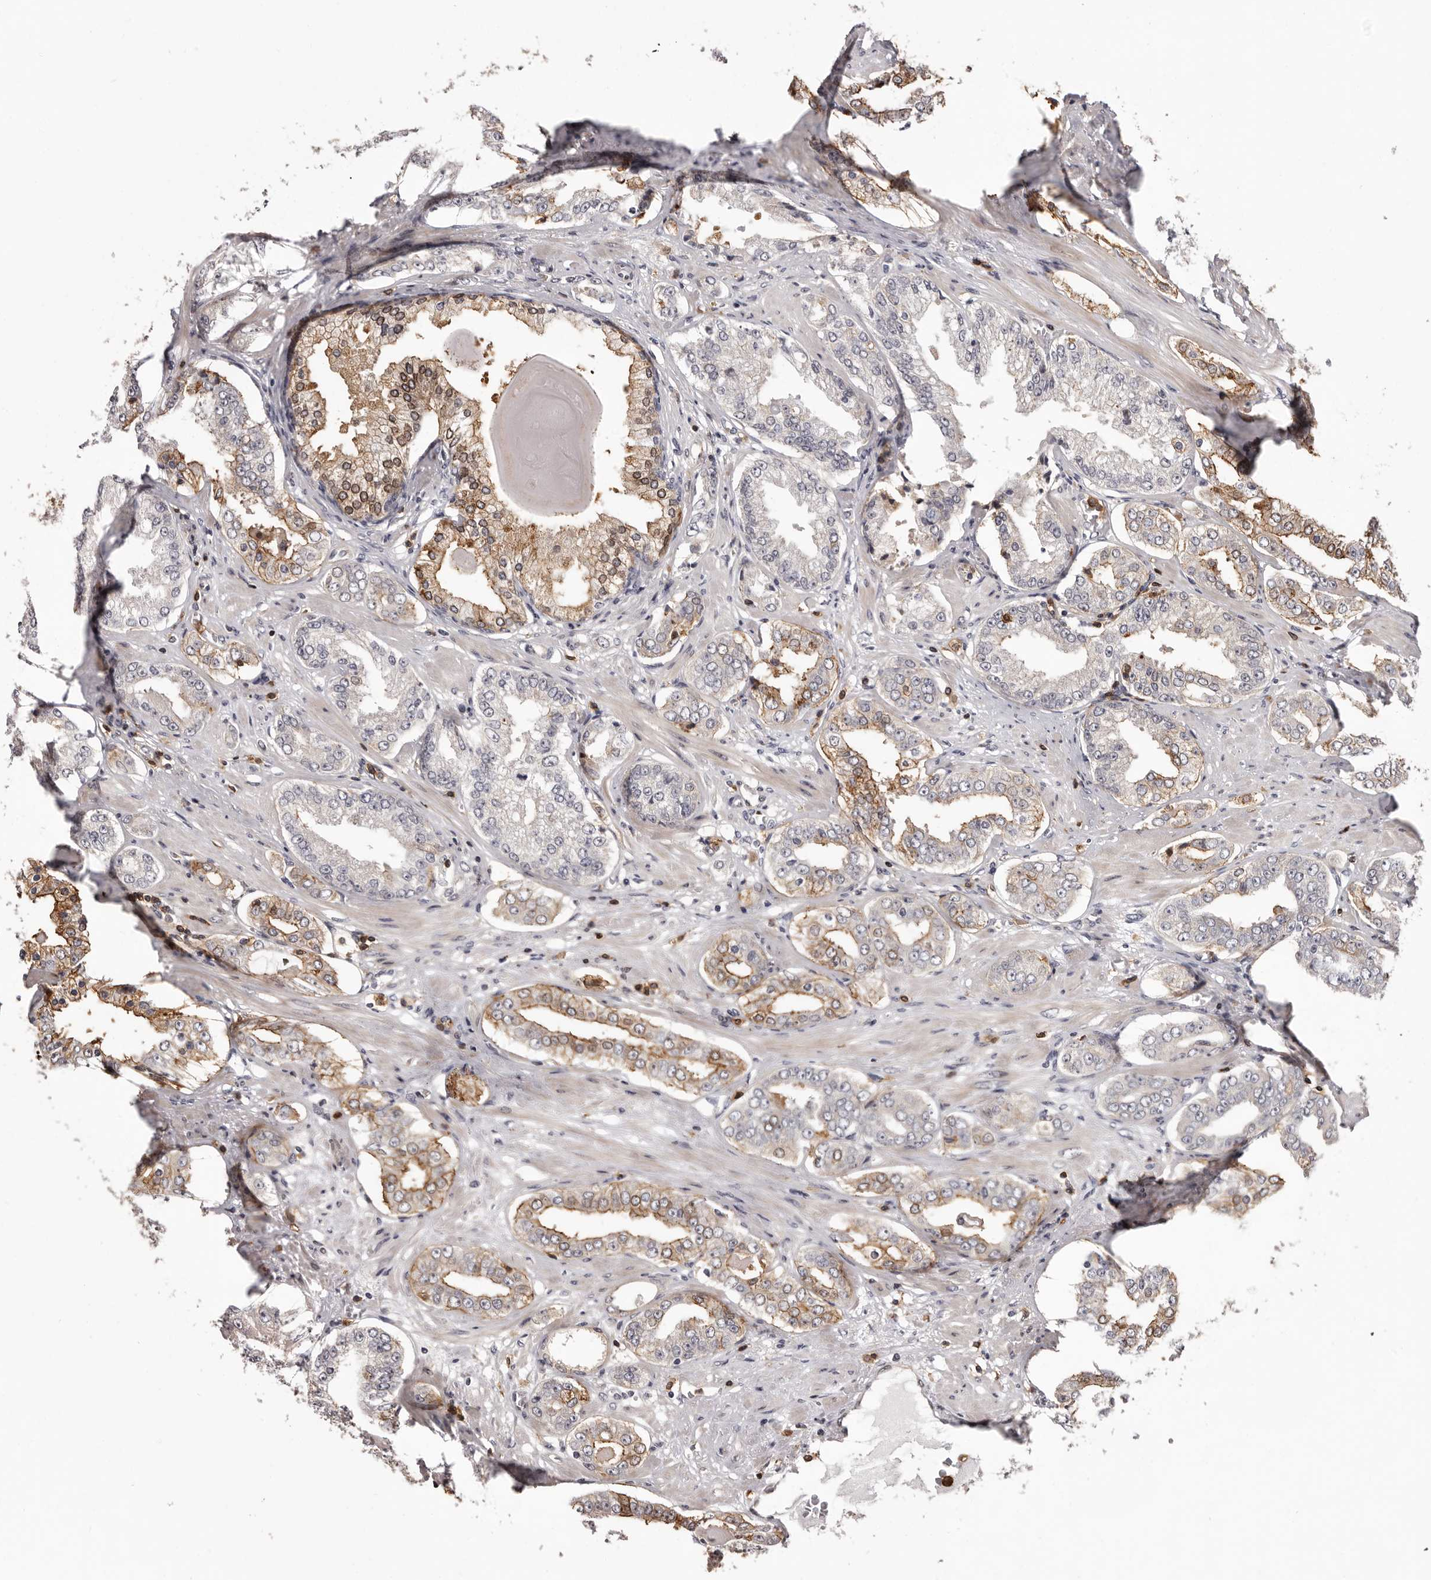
{"staining": {"intensity": "moderate", "quantity": "25%-75%", "location": "cytoplasmic/membranous"}, "tissue": "prostate cancer", "cell_type": "Tumor cells", "image_type": "cancer", "snomed": [{"axis": "morphology", "description": "Adenocarcinoma, High grade"}, {"axis": "topography", "description": "Prostate"}], "caption": "Tumor cells show medium levels of moderate cytoplasmic/membranous staining in approximately 25%-75% of cells in human prostate cancer (high-grade adenocarcinoma). The staining is performed using DAB brown chromogen to label protein expression. The nuclei are counter-stained blue using hematoxylin.", "gene": "PRR12", "patient": {"sex": "male", "age": 71}}